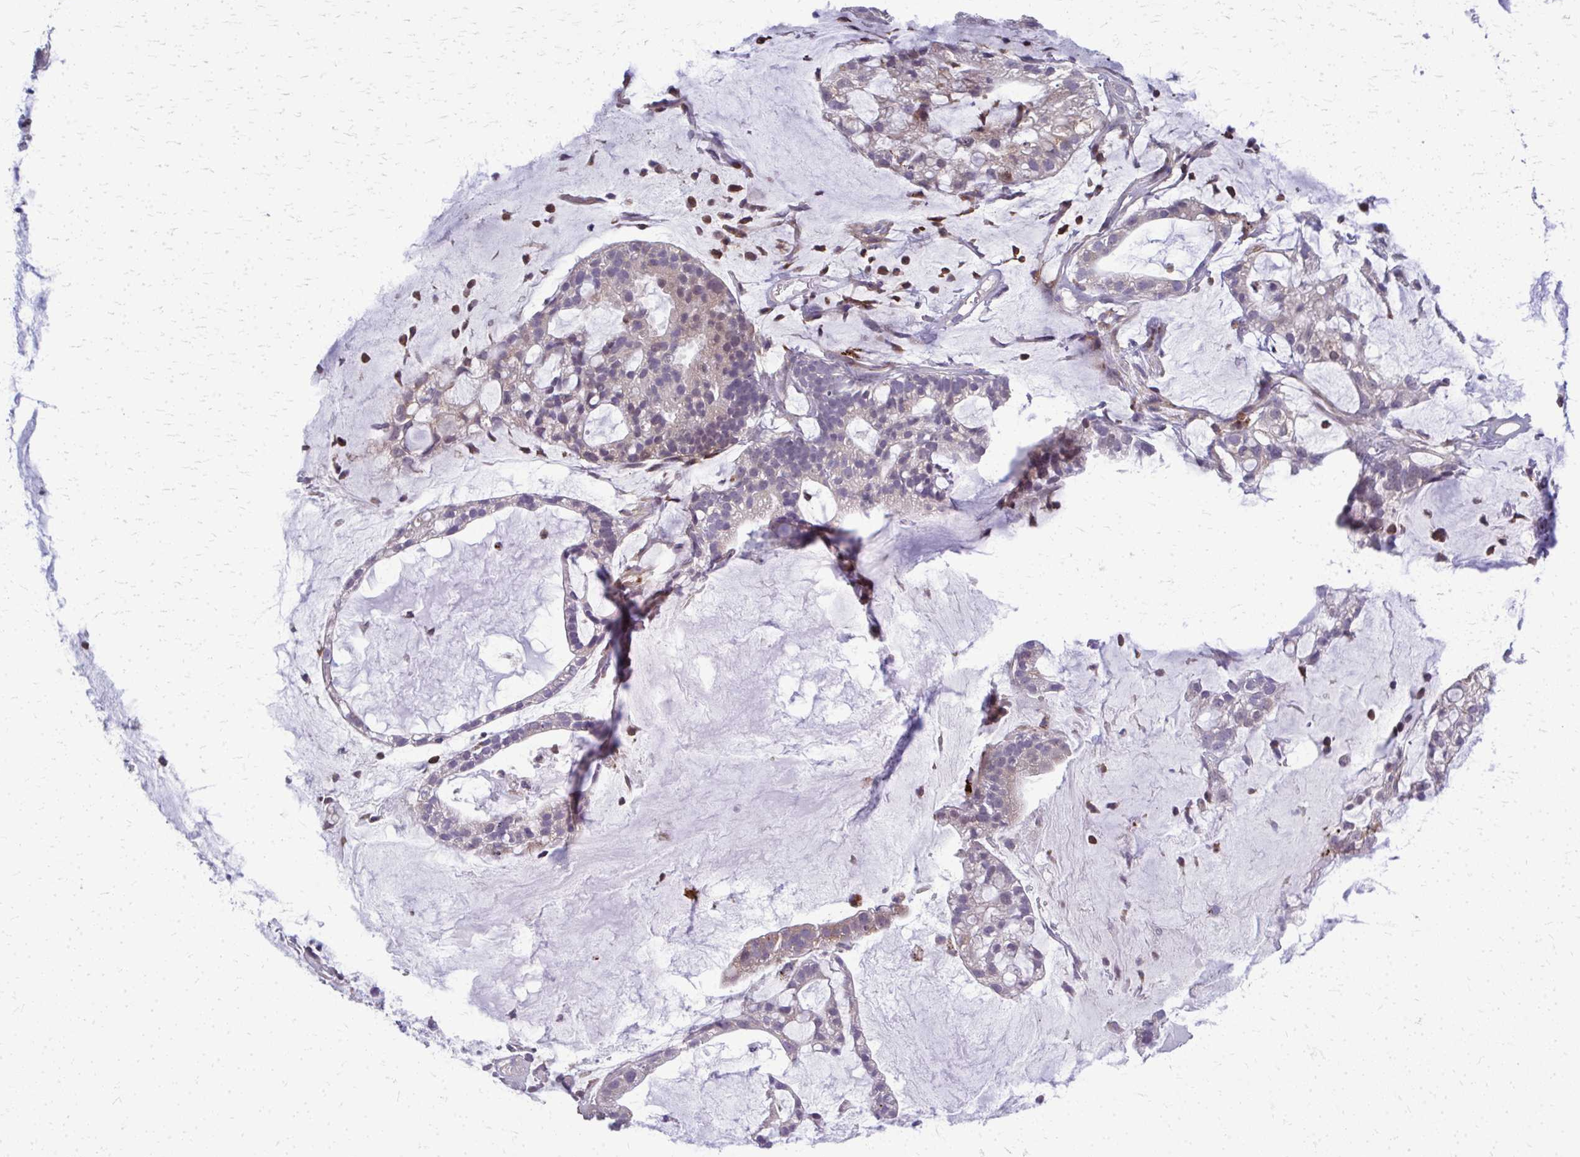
{"staining": {"intensity": "weak", "quantity": "<25%", "location": "cytoplasmic/membranous"}, "tissue": "cervical cancer", "cell_type": "Tumor cells", "image_type": "cancer", "snomed": [{"axis": "morphology", "description": "Adenocarcinoma, NOS"}, {"axis": "topography", "description": "Cervix"}], "caption": "Tumor cells show no significant protein staining in adenocarcinoma (cervical). The staining was performed using DAB (3,3'-diaminobenzidine) to visualize the protein expression in brown, while the nuclei were stained in blue with hematoxylin (Magnification: 20x).", "gene": "AP5M1", "patient": {"sex": "female", "age": 41}}